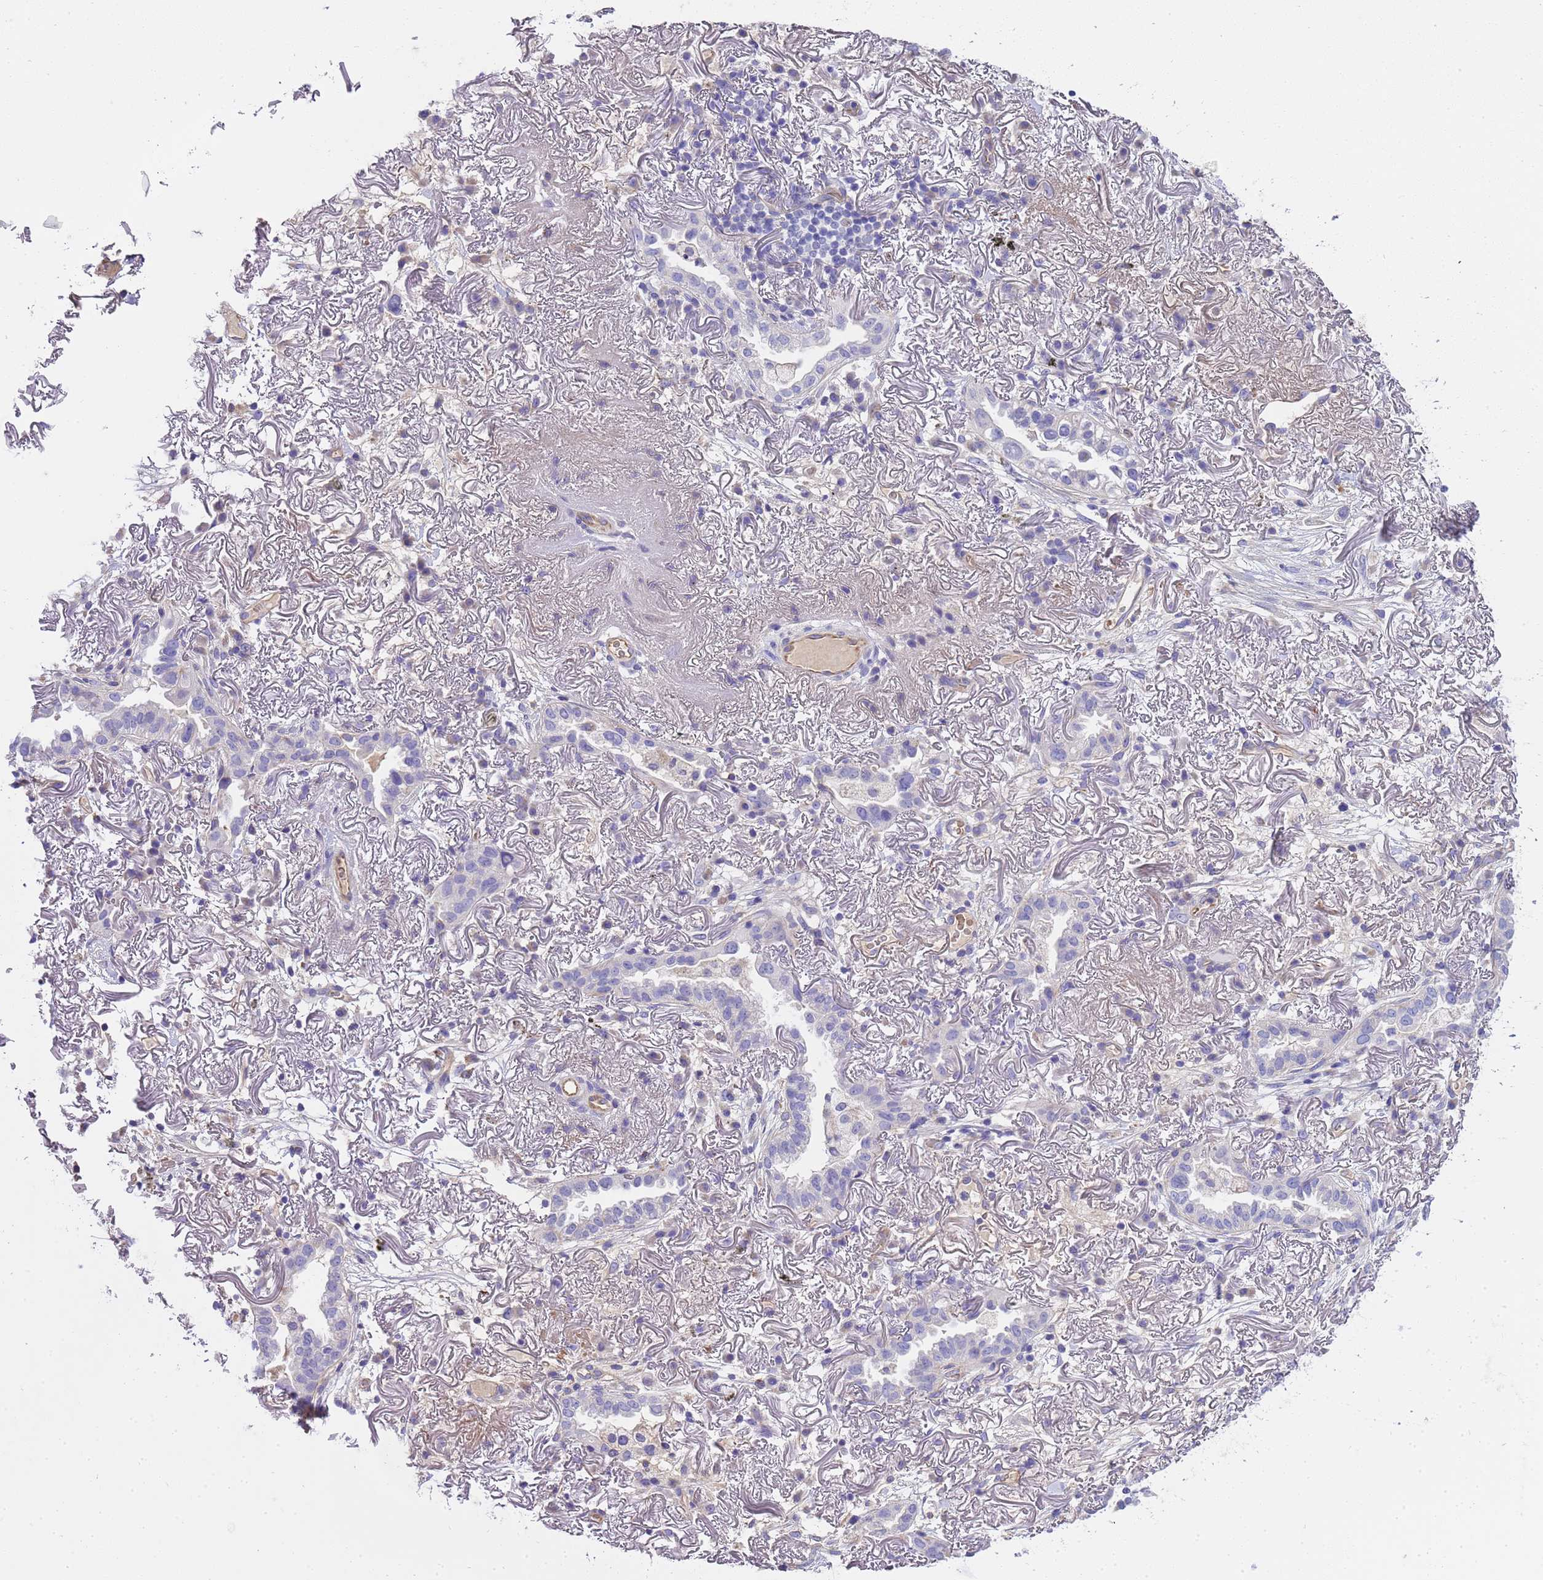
{"staining": {"intensity": "negative", "quantity": "none", "location": "none"}, "tissue": "lung cancer", "cell_type": "Tumor cells", "image_type": "cancer", "snomed": [{"axis": "morphology", "description": "Adenocarcinoma, NOS"}, {"axis": "topography", "description": "Lung"}], "caption": "The photomicrograph displays no significant positivity in tumor cells of lung adenocarcinoma. (Brightfield microscopy of DAB (3,3'-diaminobenzidine) immunohistochemistry at high magnification).", "gene": "RIPPLY2", "patient": {"sex": "female", "age": 69}}